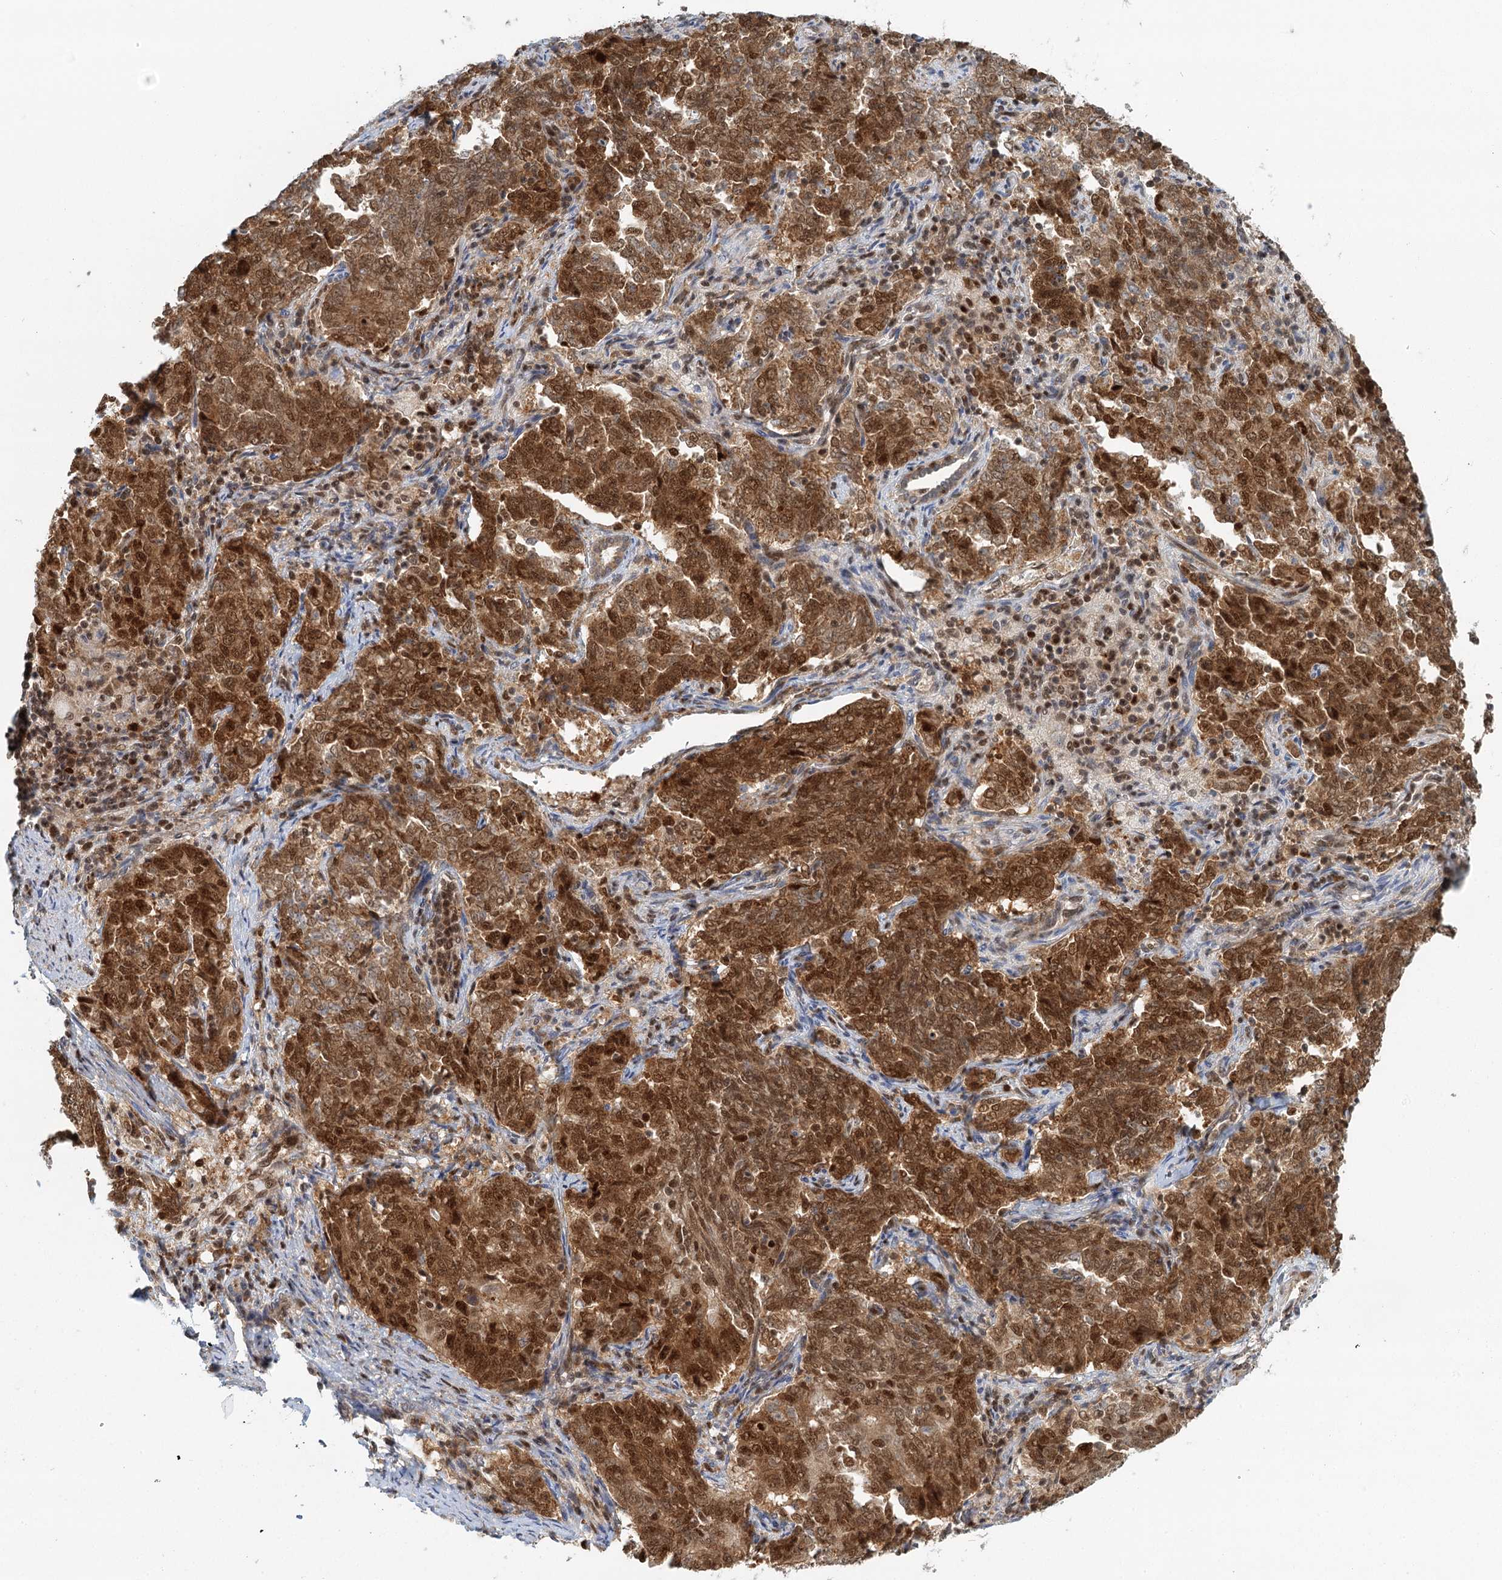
{"staining": {"intensity": "strong", "quantity": ">75%", "location": "cytoplasmic/membranous,nuclear"}, "tissue": "endometrial cancer", "cell_type": "Tumor cells", "image_type": "cancer", "snomed": [{"axis": "morphology", "description": "Adenocarcinoma, NOS"}, {"axis": "topography", "description": "Endometrium"}], "caption": "This is an image of IHC staining of endometrial adenocarcinoma, which shows strong positivity in the cytoplasmic/membranous and nuclear of tumor cells.", "gene": "GPATCH11", "patient": {"sex": "female", "age": 80}}